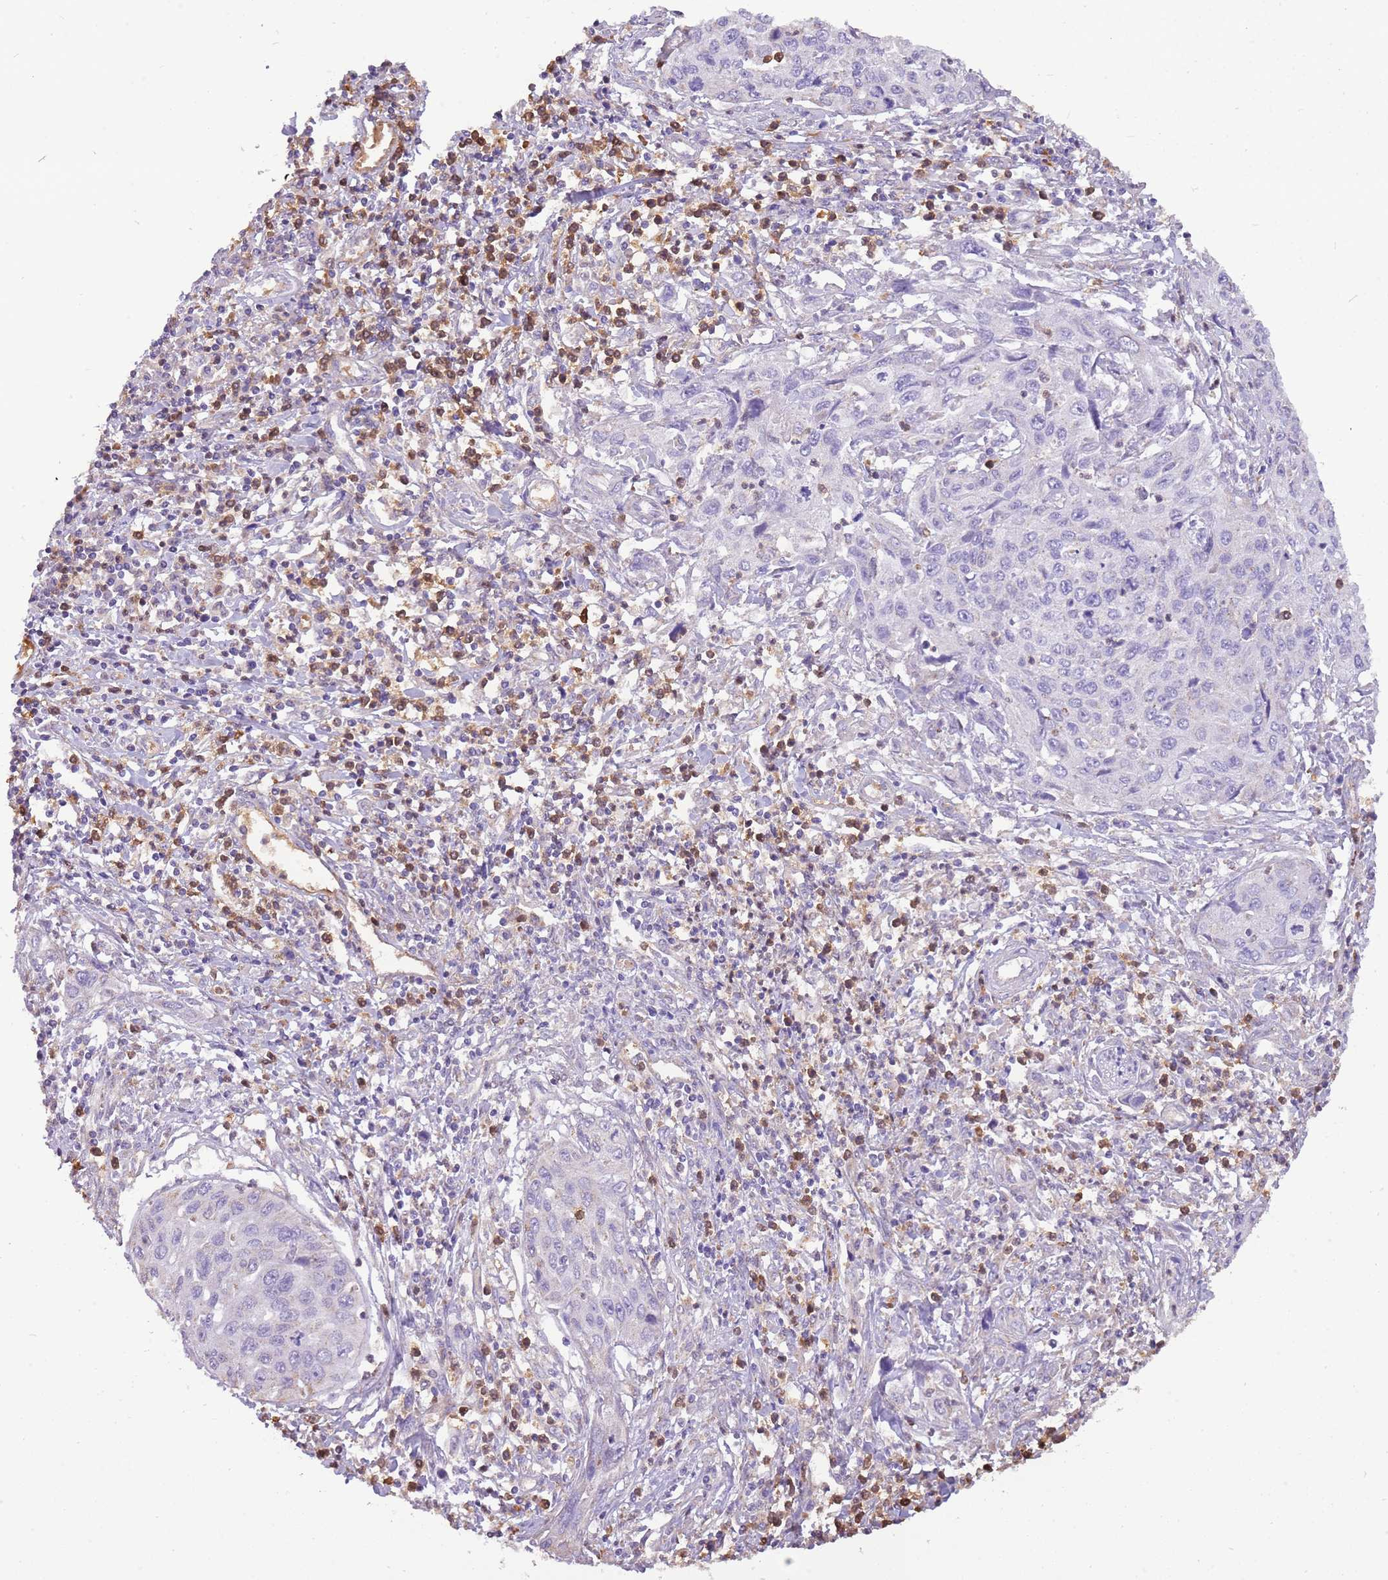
{"staining": {"intensity": "negative", "quantity": "none", "location": "none"}, "tissue": "cervical cancer", "cell_type": "Tumor cells", "image_type": "cancer", "snomed": [{"axis": "morphology", "description": "Squamous cell carcinoma, NOS"}, {"axis": "topography", "description": "Cervix"}], "caption": "DAB (3,3'-diaminobenzidine) immunohistochemical staining of cervical cancer displays no significant positivity in tumor cells.", "gene": "PCNX1", "patient": {"sex": "female", "age": 32}}